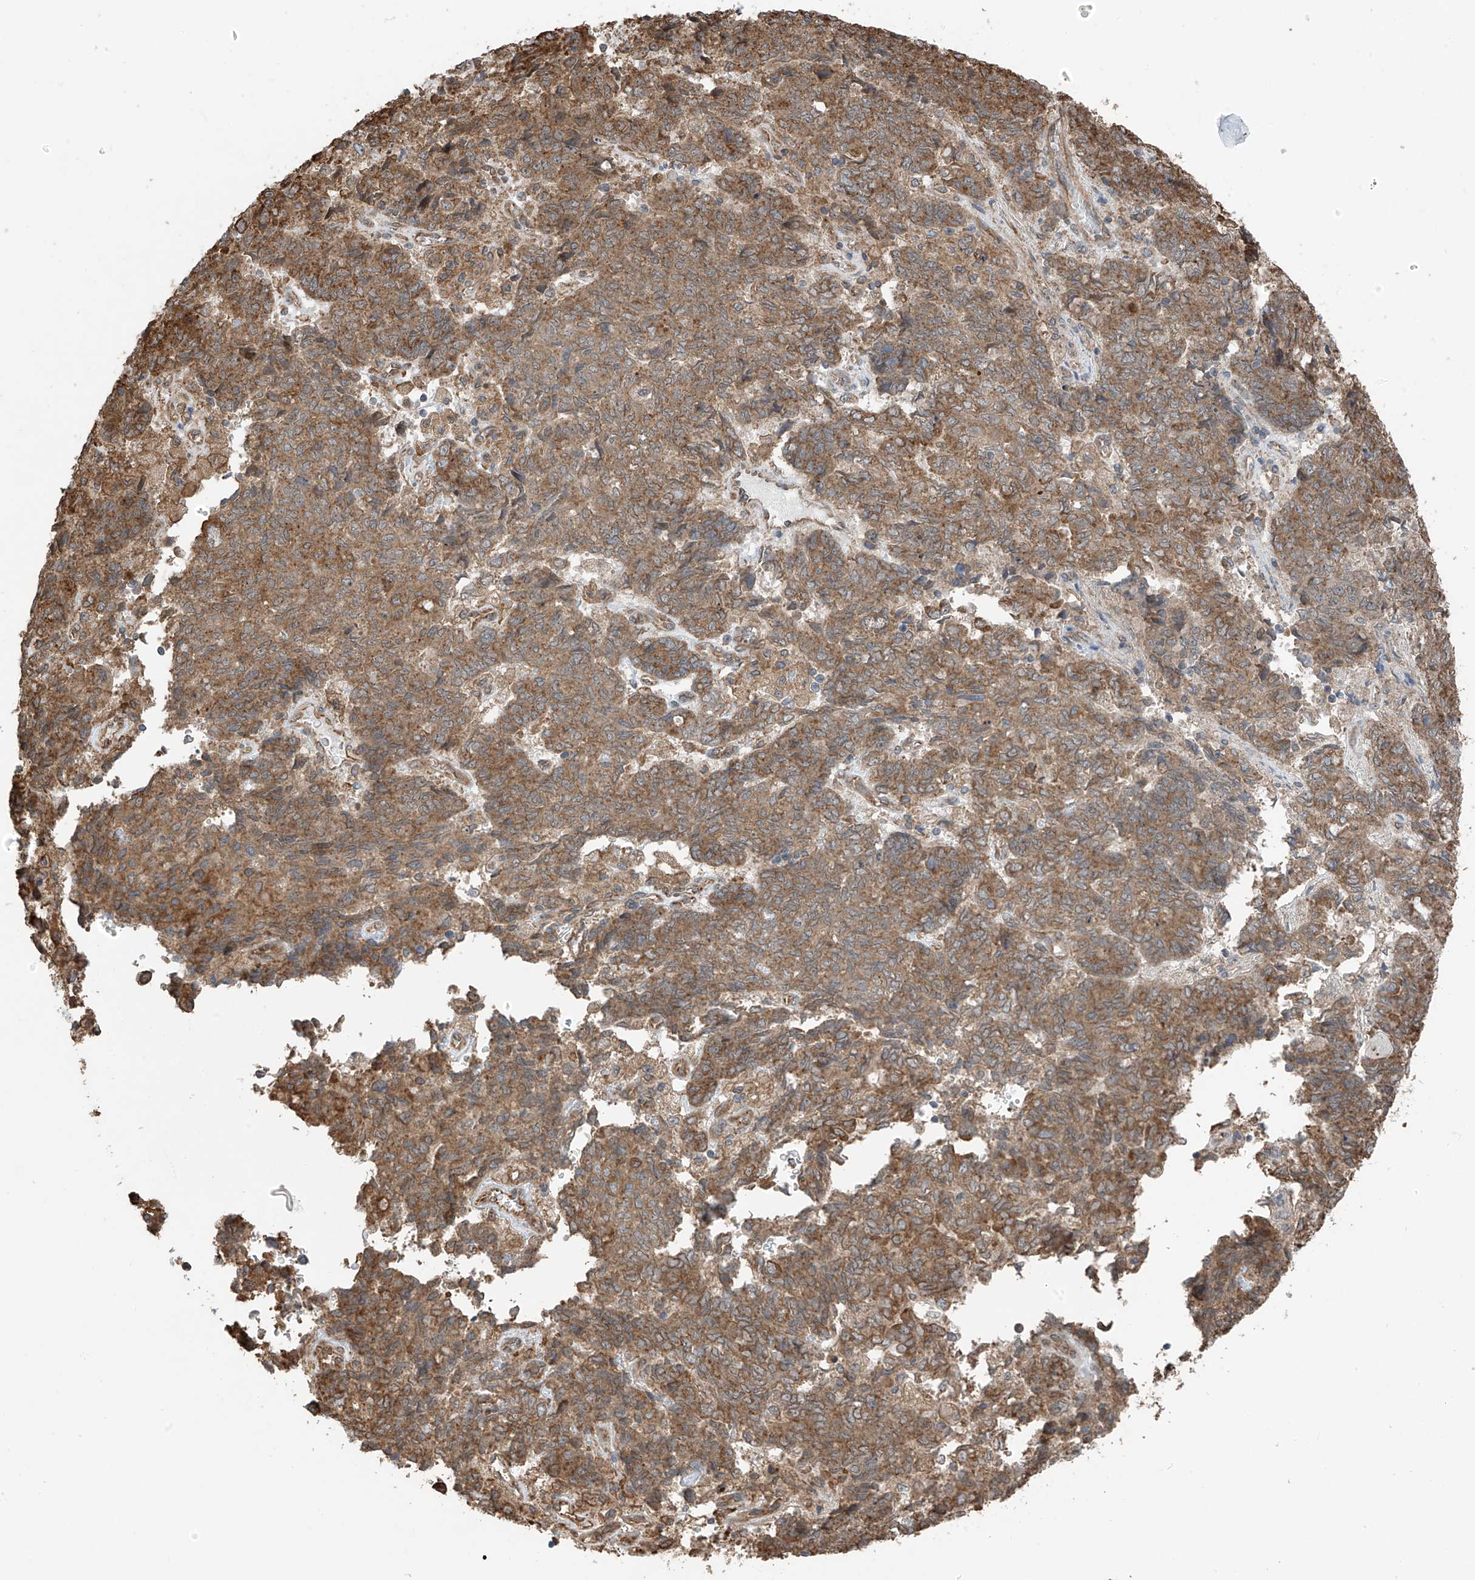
{"staining": {"intensity": "moderate", "quantity": ">75%", "location": "cytoplasmic/membranous"}, "tissue": "endometrial cancer", "cell_type": "Tumor cells", "image_type": "cancer", "snomed": [{"axis": "morphology", "description": "Adenocarcinoma, NOS"}, {"axis": "topography", "description": "Endometrium"}], "caption": "This is a micrograph of immunohistochemistry staining of endometrial adenocarcinoma, which shows moderate expression in the cytoplasmic/membranous of tumor cells.", "gene": "ZNF189", "patient": {"sex": "female", "age": 80}}